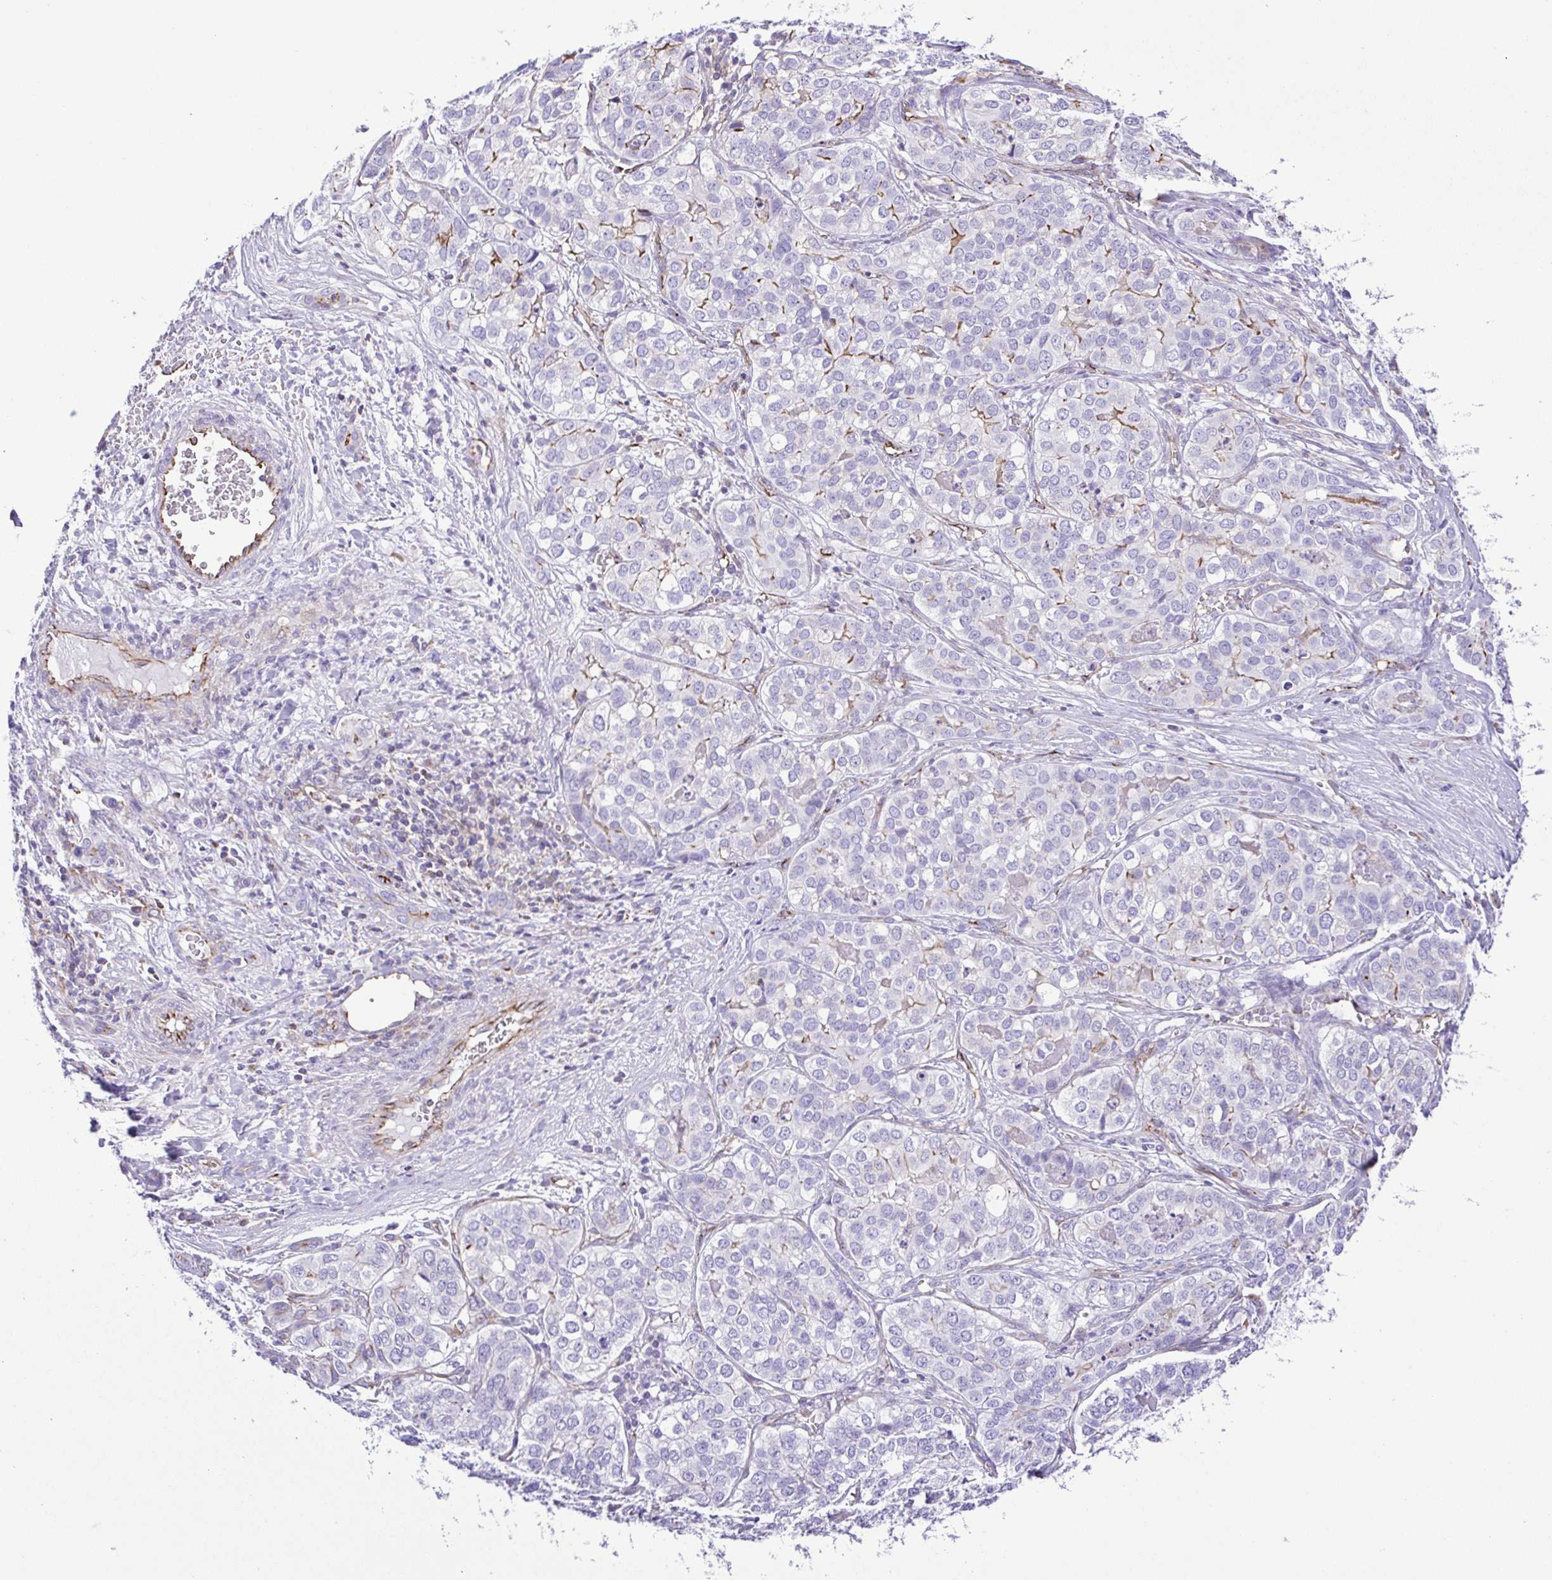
{"staining": {"intensity": "negative", "quantity": "none", "location": "none"}, "tissue": "liver cancer", "cell_type": "Tumor cells", "image_type": "cancer", "snomed": [{"axis": "morphology", "description": "Cholangiocarcinoma"}, {"axis": "topography", "description": "Liver"}], "caption": "Protein analysis of liver cancer (cholangiocarcinoma) reveals no significant positivity in tumor cells. (Brightfield microscopy of DAB (3,3'-diaminobenzidine) immunohistochemistry at high magnification).", "gene": "FLT1", "patient": {"sex": "male", "age": 56}}